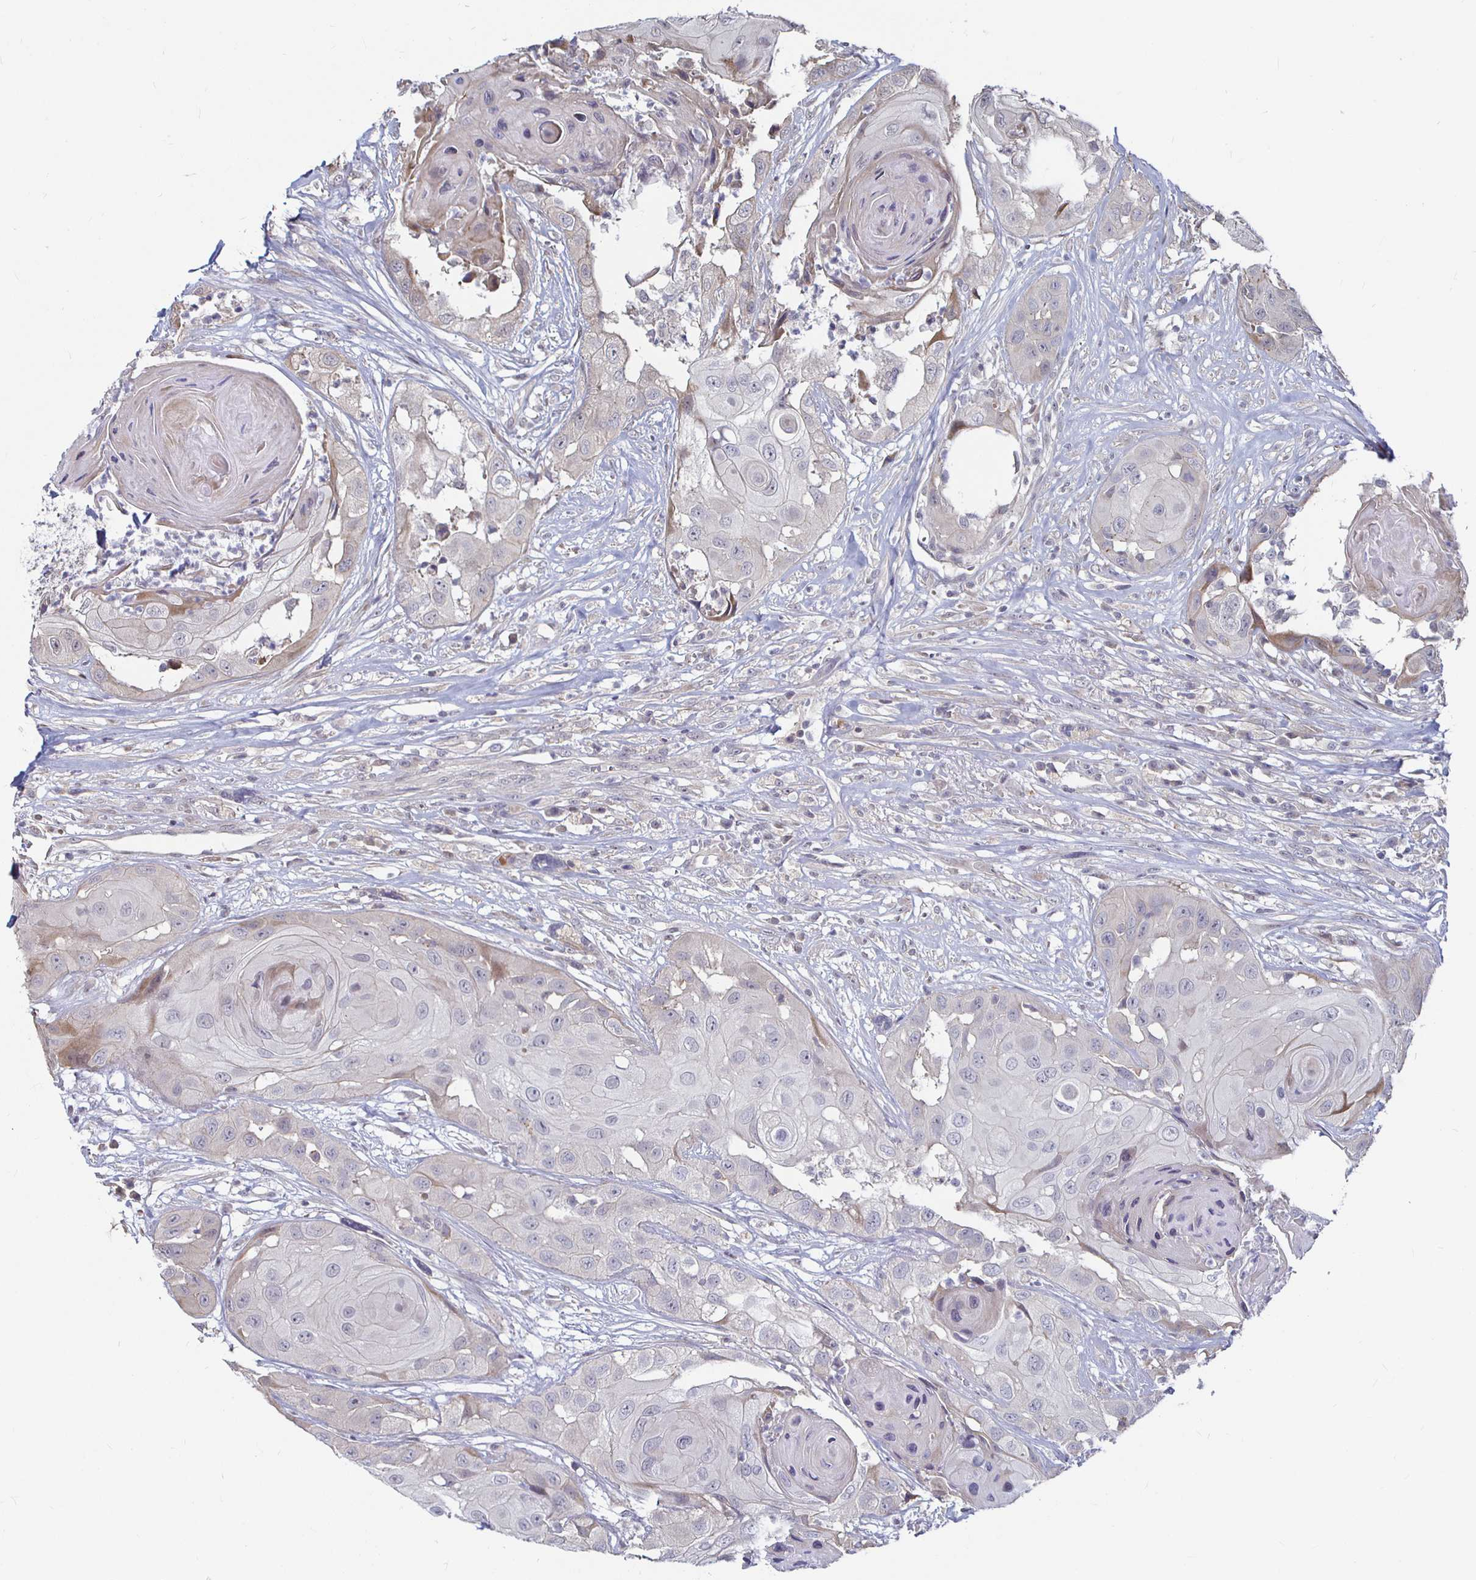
{"staining": {"intensity": "negative", "quantity": "none", "location": "none"}, "tissue": "head and neck cancer", "cell_type": "Tumor cells", "image_type": "cancer", "snomed": [{"axis": "morphology", "description": "Squamous cell carcinoma, NOS"}, {"axis": "topography", "description": "Head-Neck"}], "caption": "DAB (3,3'-diaminobenzidine) immunohistochemical staining of head and neck cancer exhibits no significant expression in tumor cells.", "gene": "CAPN11", "patient": {"sex": "male", "age": 83}}